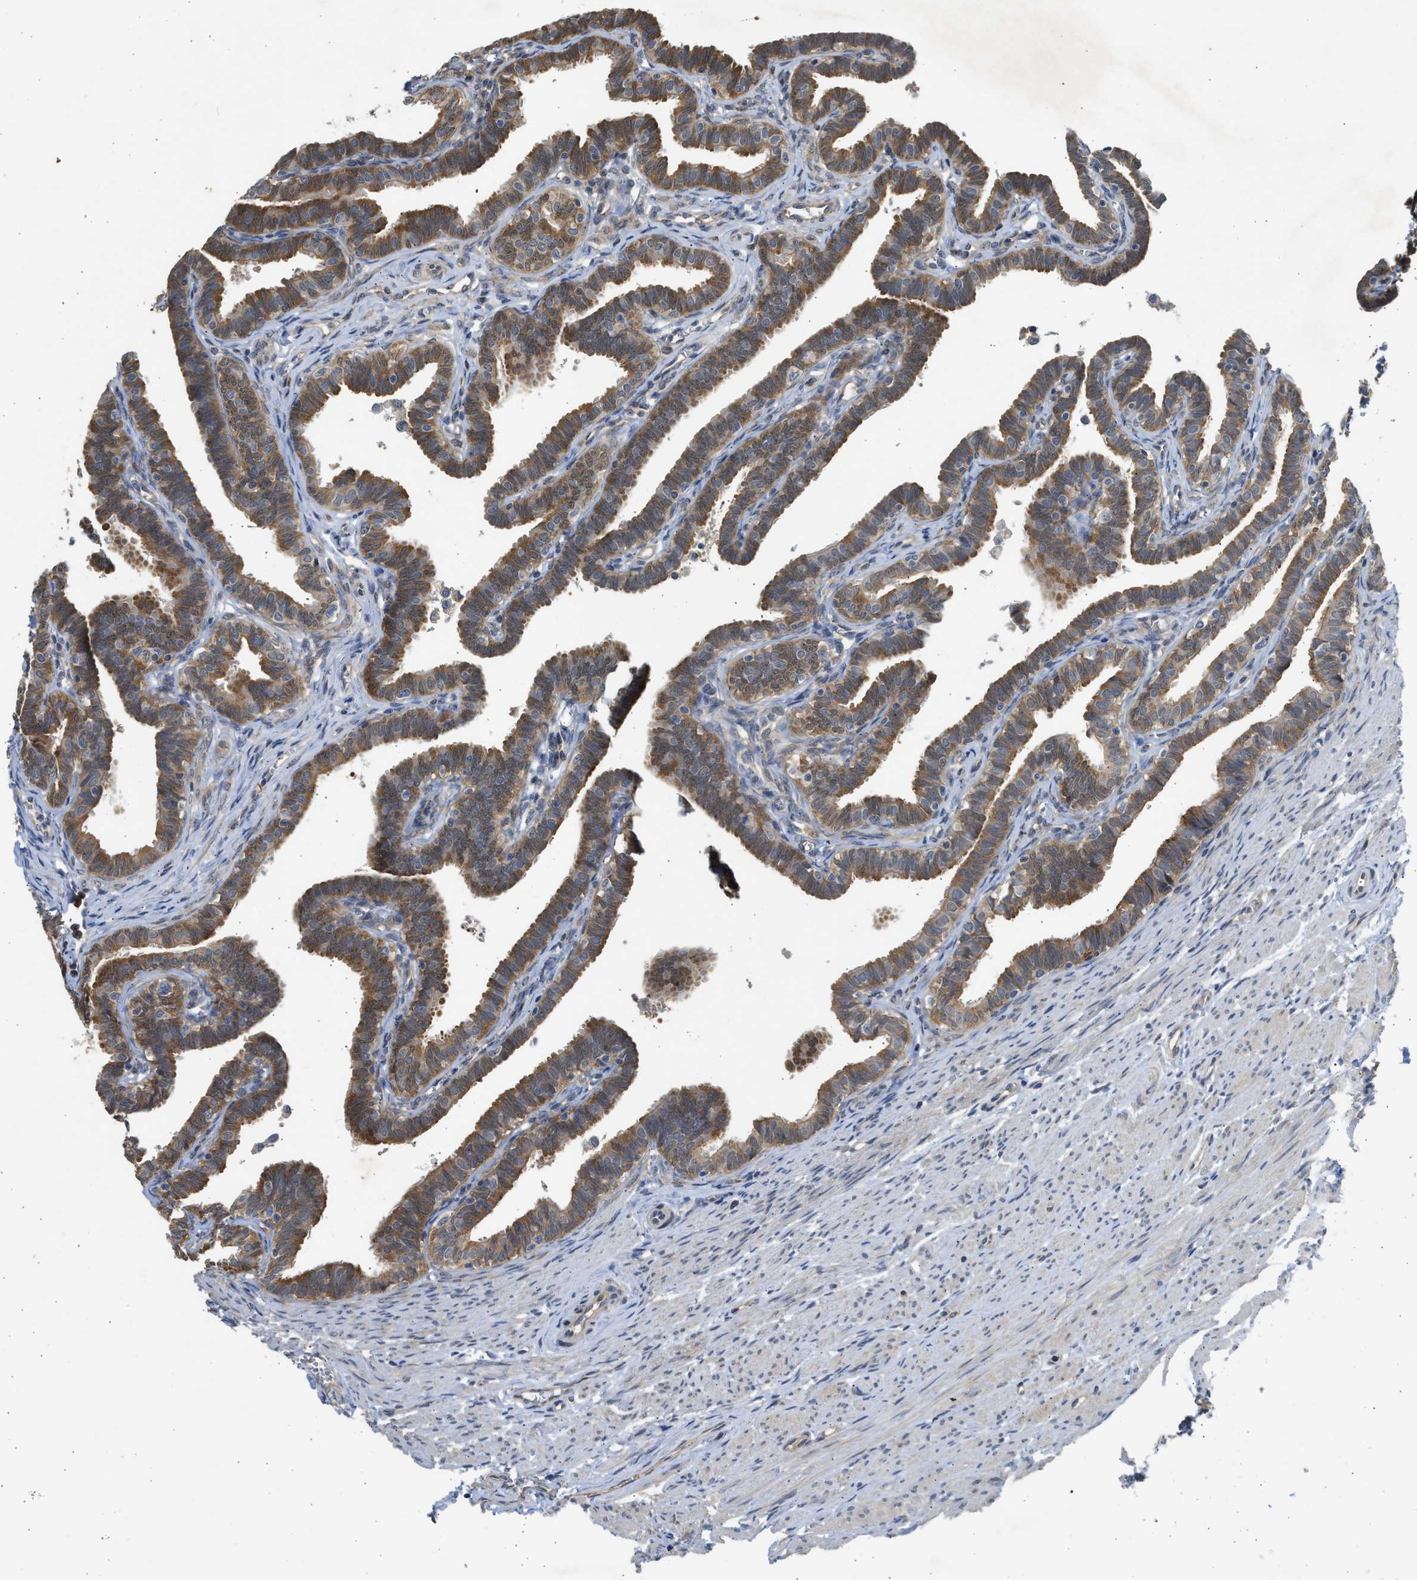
{"staining": {"intensity": "moderate", "quantity": ">75%", "location": "cytoplasmic/membranous"}, "tissue": "fallopian tube", "cell_type": "Glandular cells", "image_type": "normal", "snomed": [{"axis": "morphology", "description": "Normal tissue, NOS"}, {"axis": "topography", "description": "Fallopian tube"}, {"axis": "topography", "description": "Ovary"}], "caption": "This photomicrograph shows immunohistochemistry (IHC) staining of unremarkable human fallopian tube, with medium moderate cytoplasmic/membranous staining in approximately >75% of glandular cells.", "gene": "MAPK7", "patient": {"sex": "female", "age": 23}}